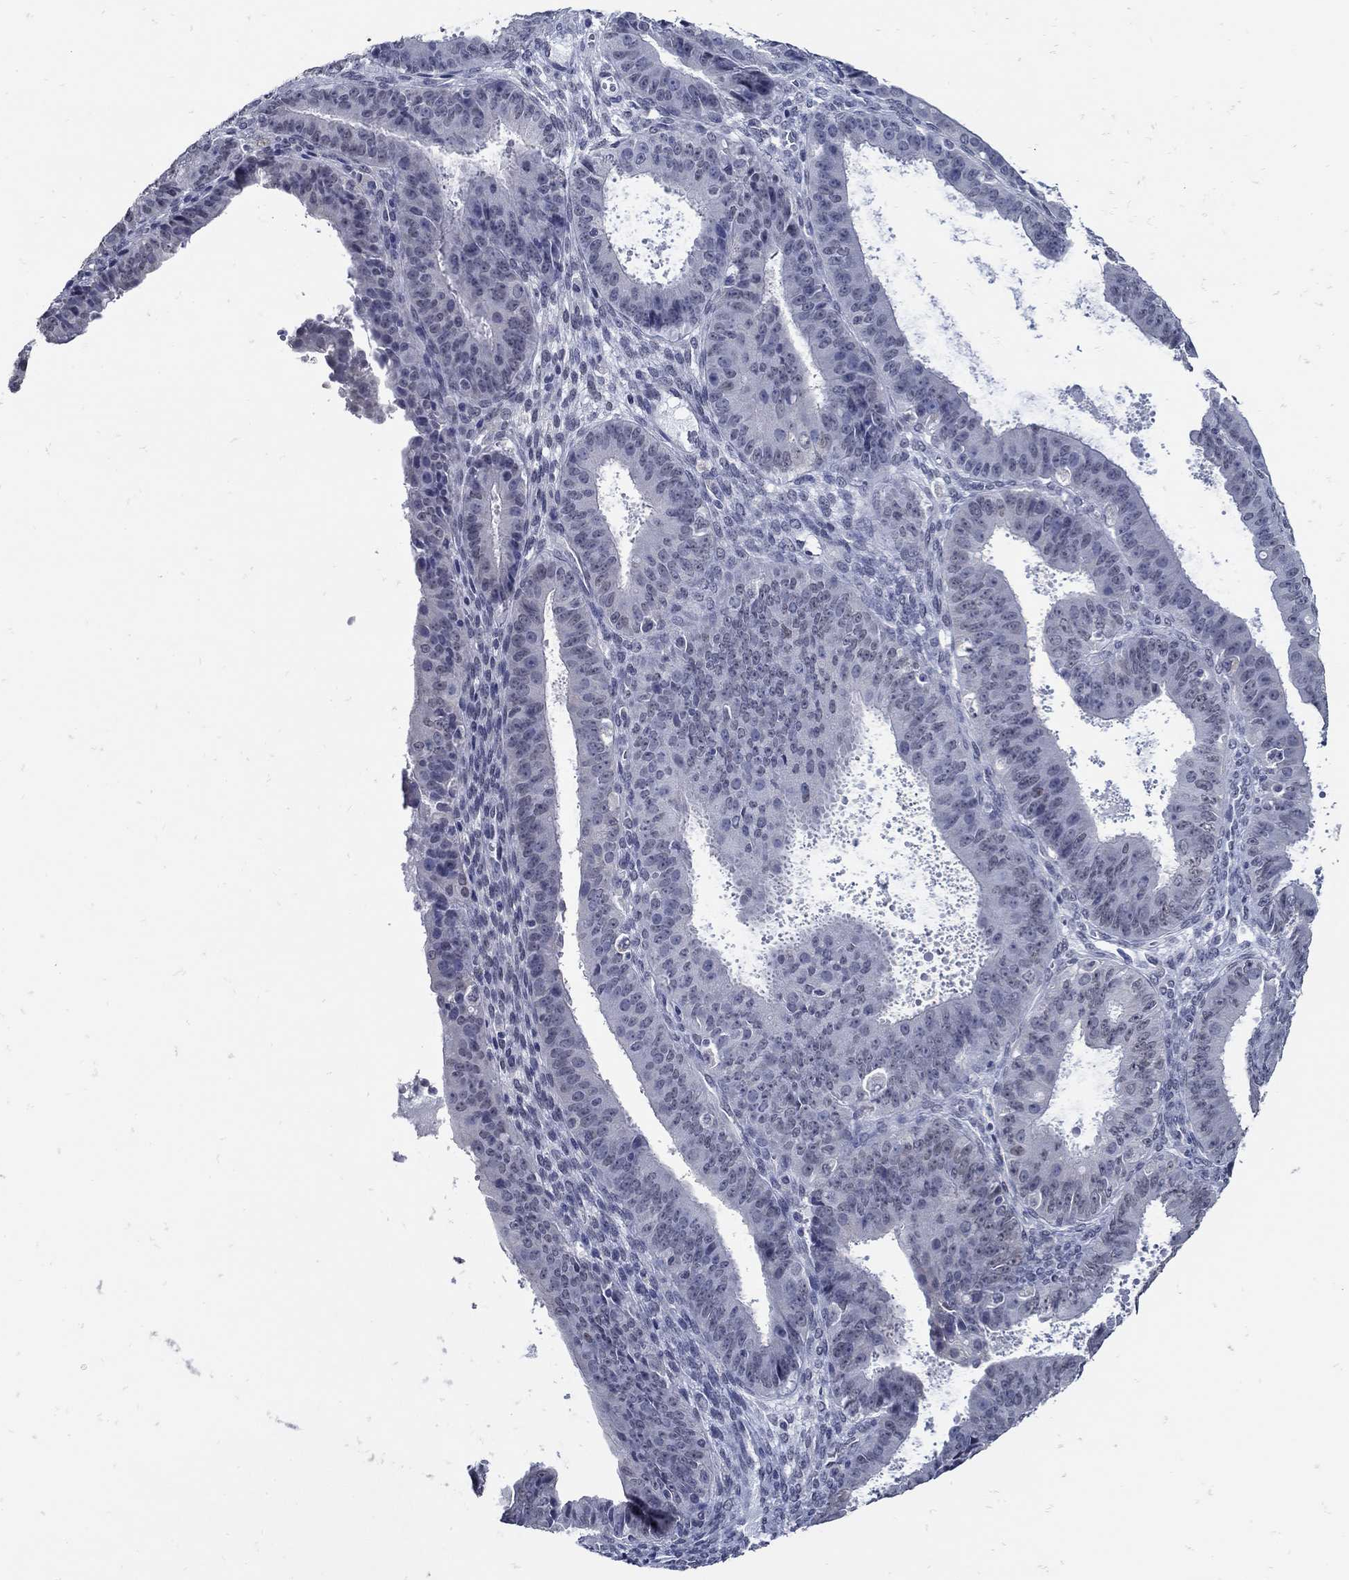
{"staining": {"intensity": "negative", "quantity": "none", "location": "none"}, "tissue": "ovarian cancer", "cell_type": "Tumor cells", "image_type": "cancer", "snomed": [{"axis": "morphology", "description": "Carcinoma, endometroid"}, {"axis": "topography", "description": "Ovary"}], "caption": "Tumor cells are negative for protein expression in human endometroid carcinoma (ovarian).", "gene": "KCNN3", "patient": {"sex": "female", "age": 42}}